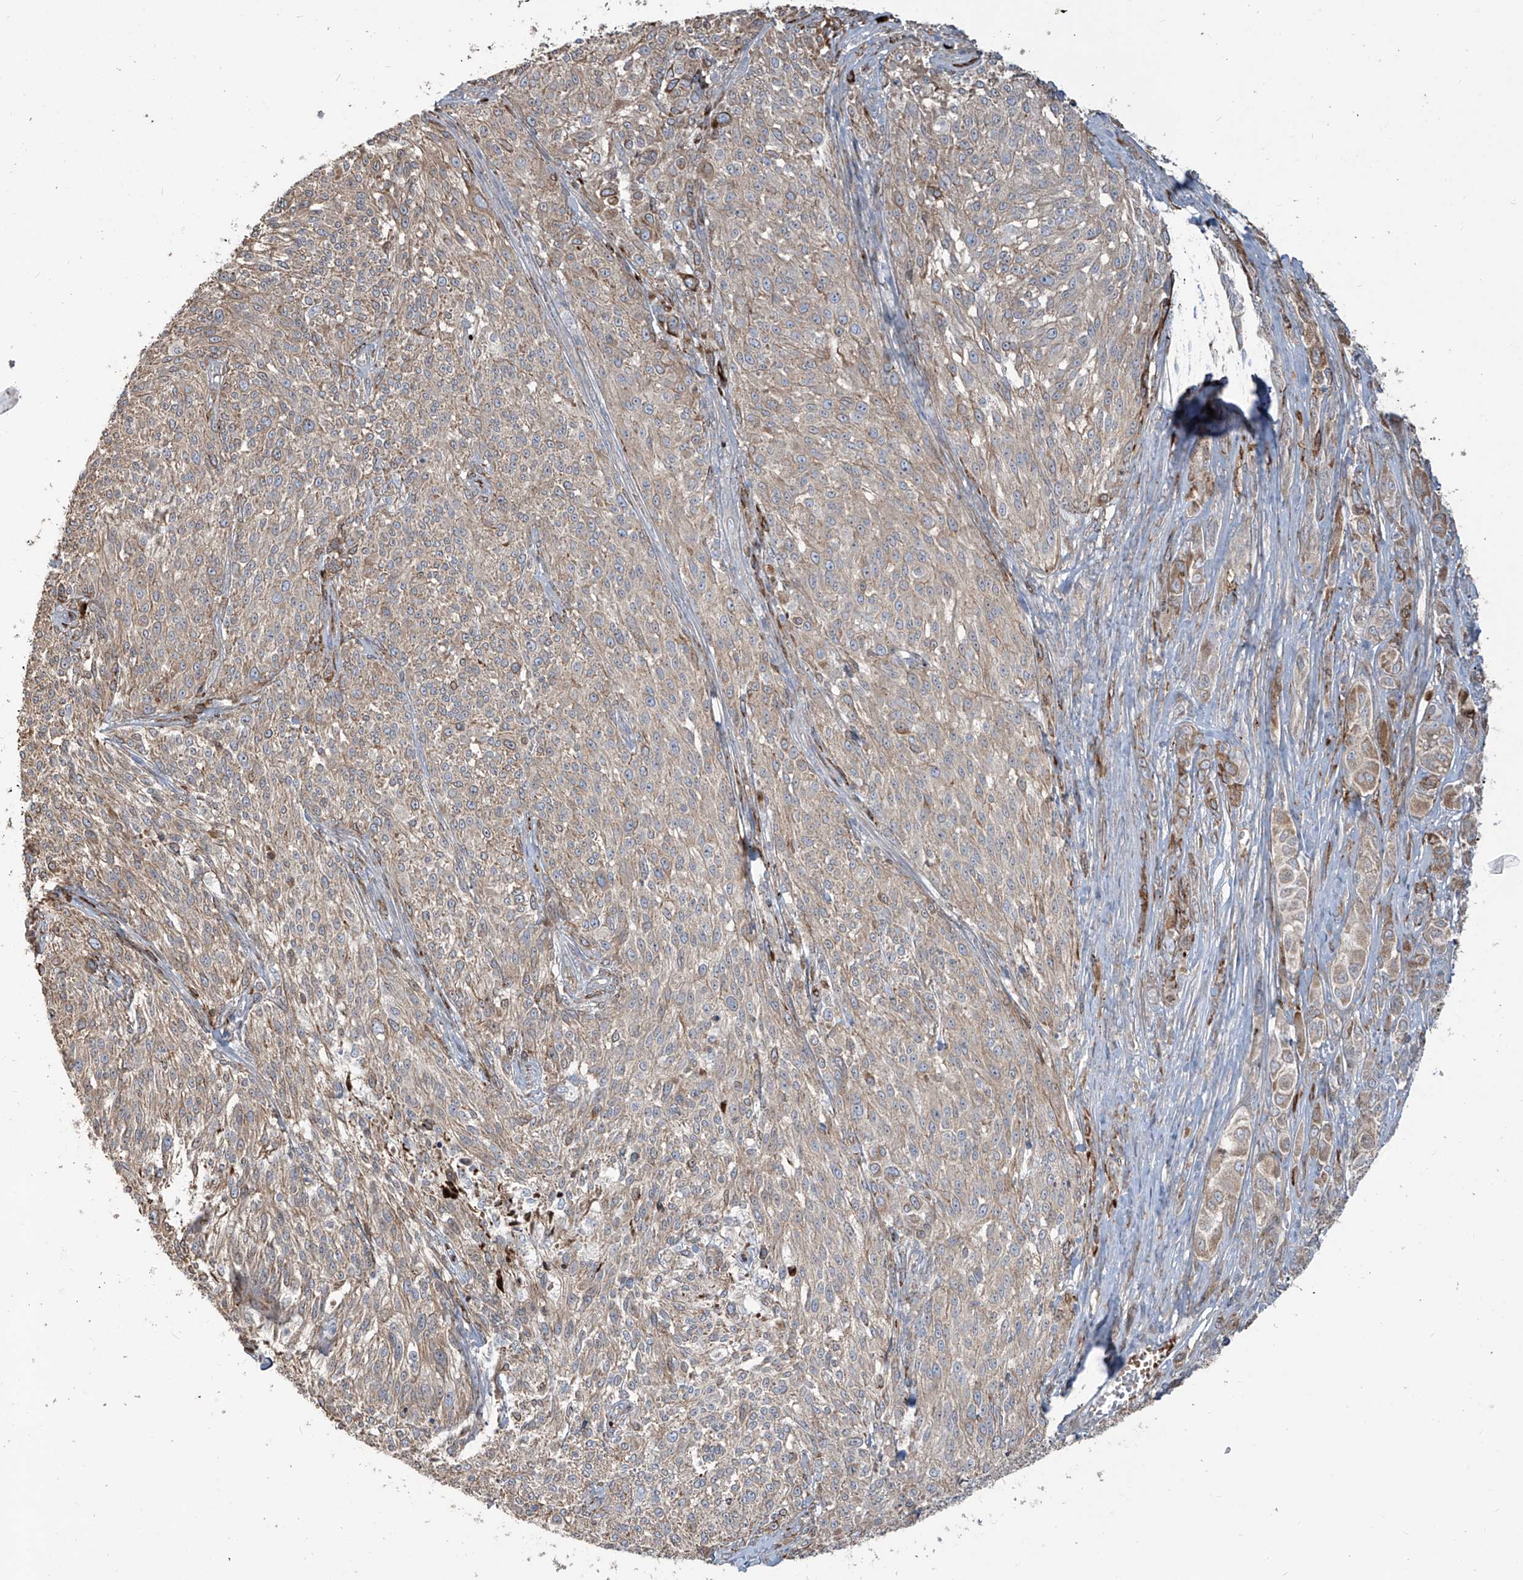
{"staining": {"intensity": "weak", "quantity": "25%-75%", "location": "cytoplasmic/membranous"}, "tissue": "melanoma", "cell_type": "Tumor cells", "image_type": "cancer", "snomed": [{"axis": "morphology", "description": "Malignant melanoma, NOS"}, {"axis": "topography", "description": "Skin of trunk"}], "caption": "This is a micrograph of immunohistochemistry (IHC) staining of melanoma, which shows weak expression in the cytoplasmic/membranous of tumor cells.", "gene": "ABTB1", "patient": {"sex": "male", "age": 71}}